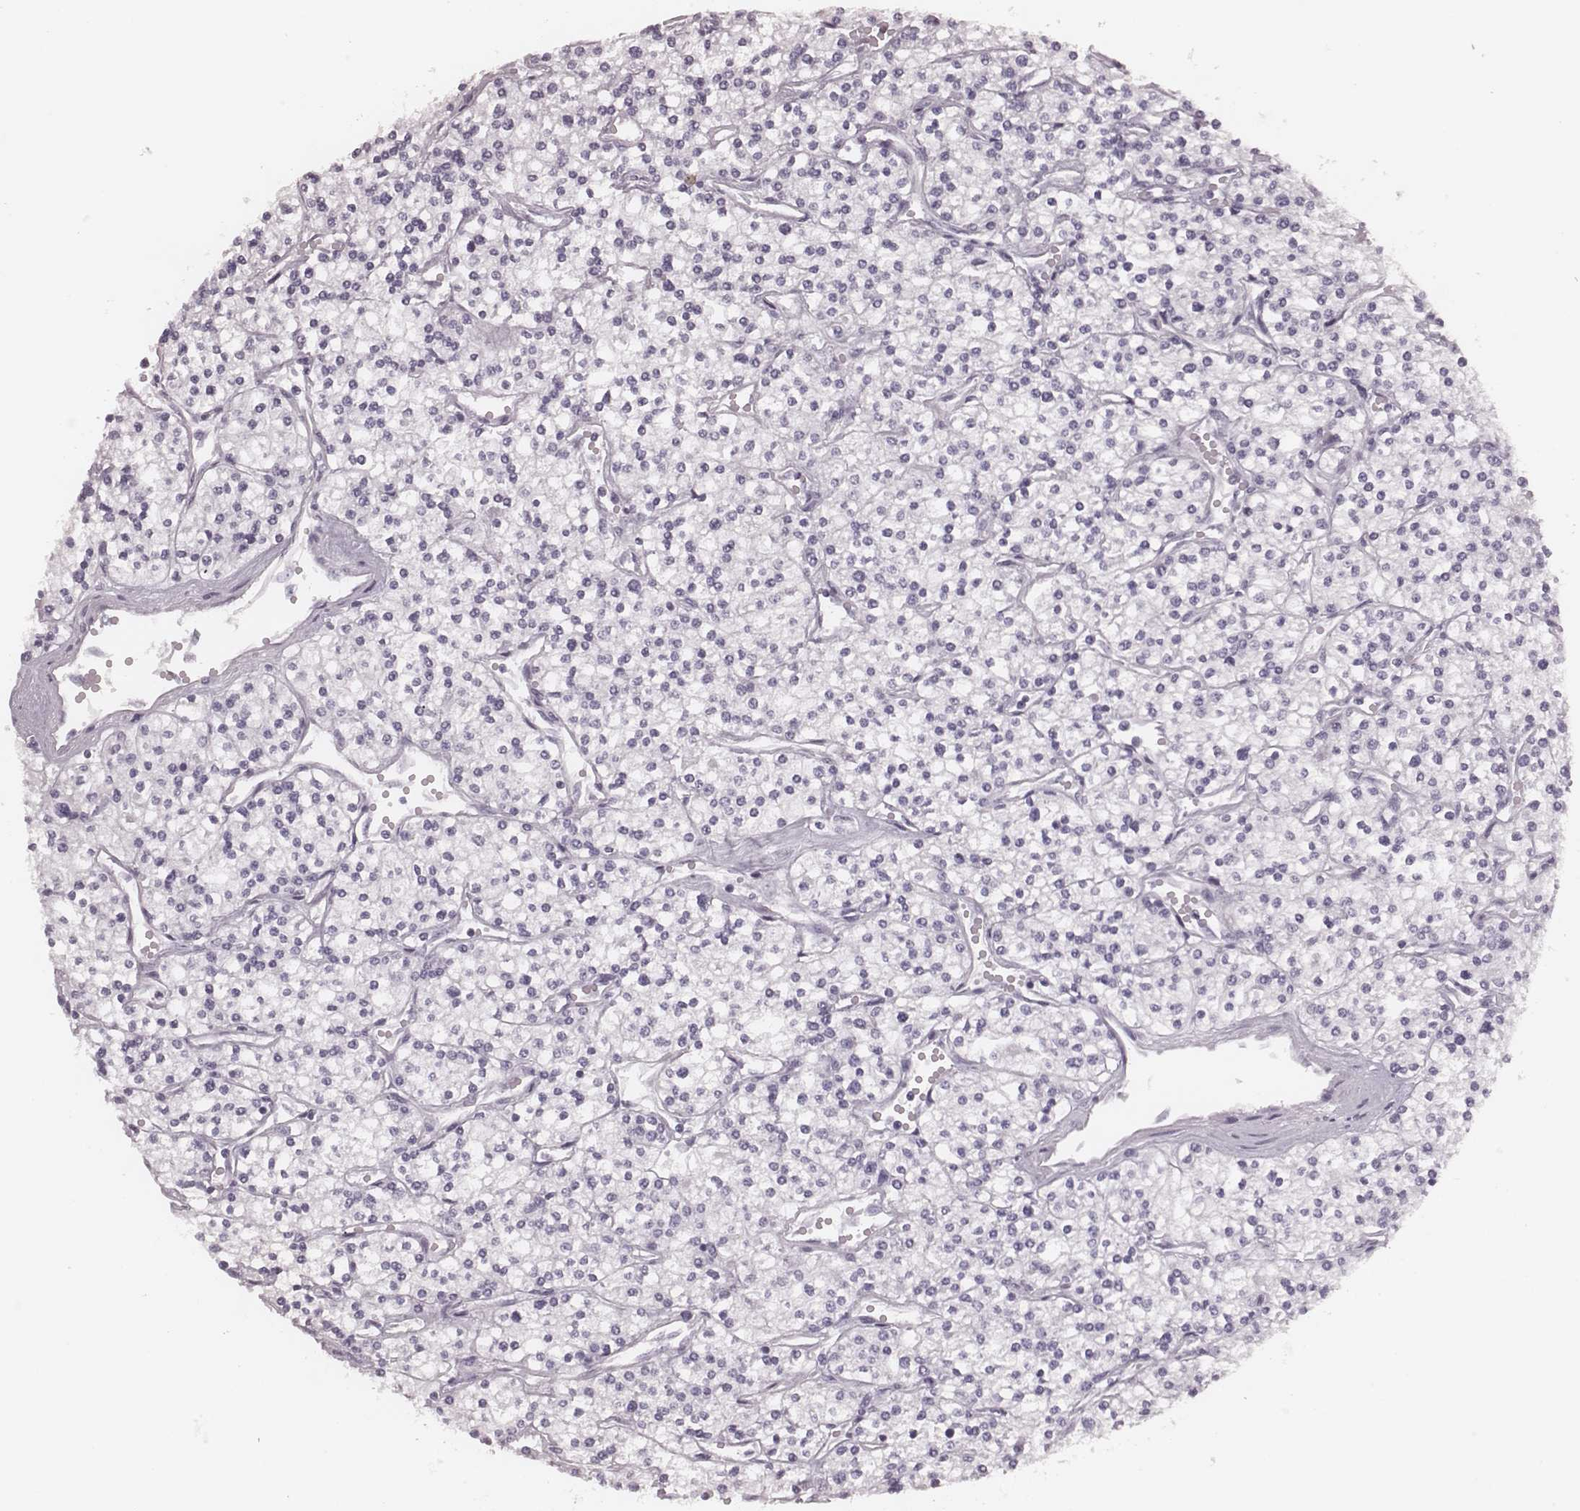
{"staining": {"intensity": "negative", "quantity": "none", "location": "none"}, "tissue": "renal cancer", "cell_type": "Tumor cells", "image_type": "cancer", "snomed": [{"axis": "morphology", "description": "Adenocarcinoma, NOS"}, {"axis": "topography", "description": "Kidney"}], "caption": "High power microscopy micrograph of an immunohistochemistry (IHC) image of renal cancer (adenocarcinoma), revealing no significant expression in tumor cells.", "gene": "KRT74", "patient": {"sex": "male", "age": 80}}